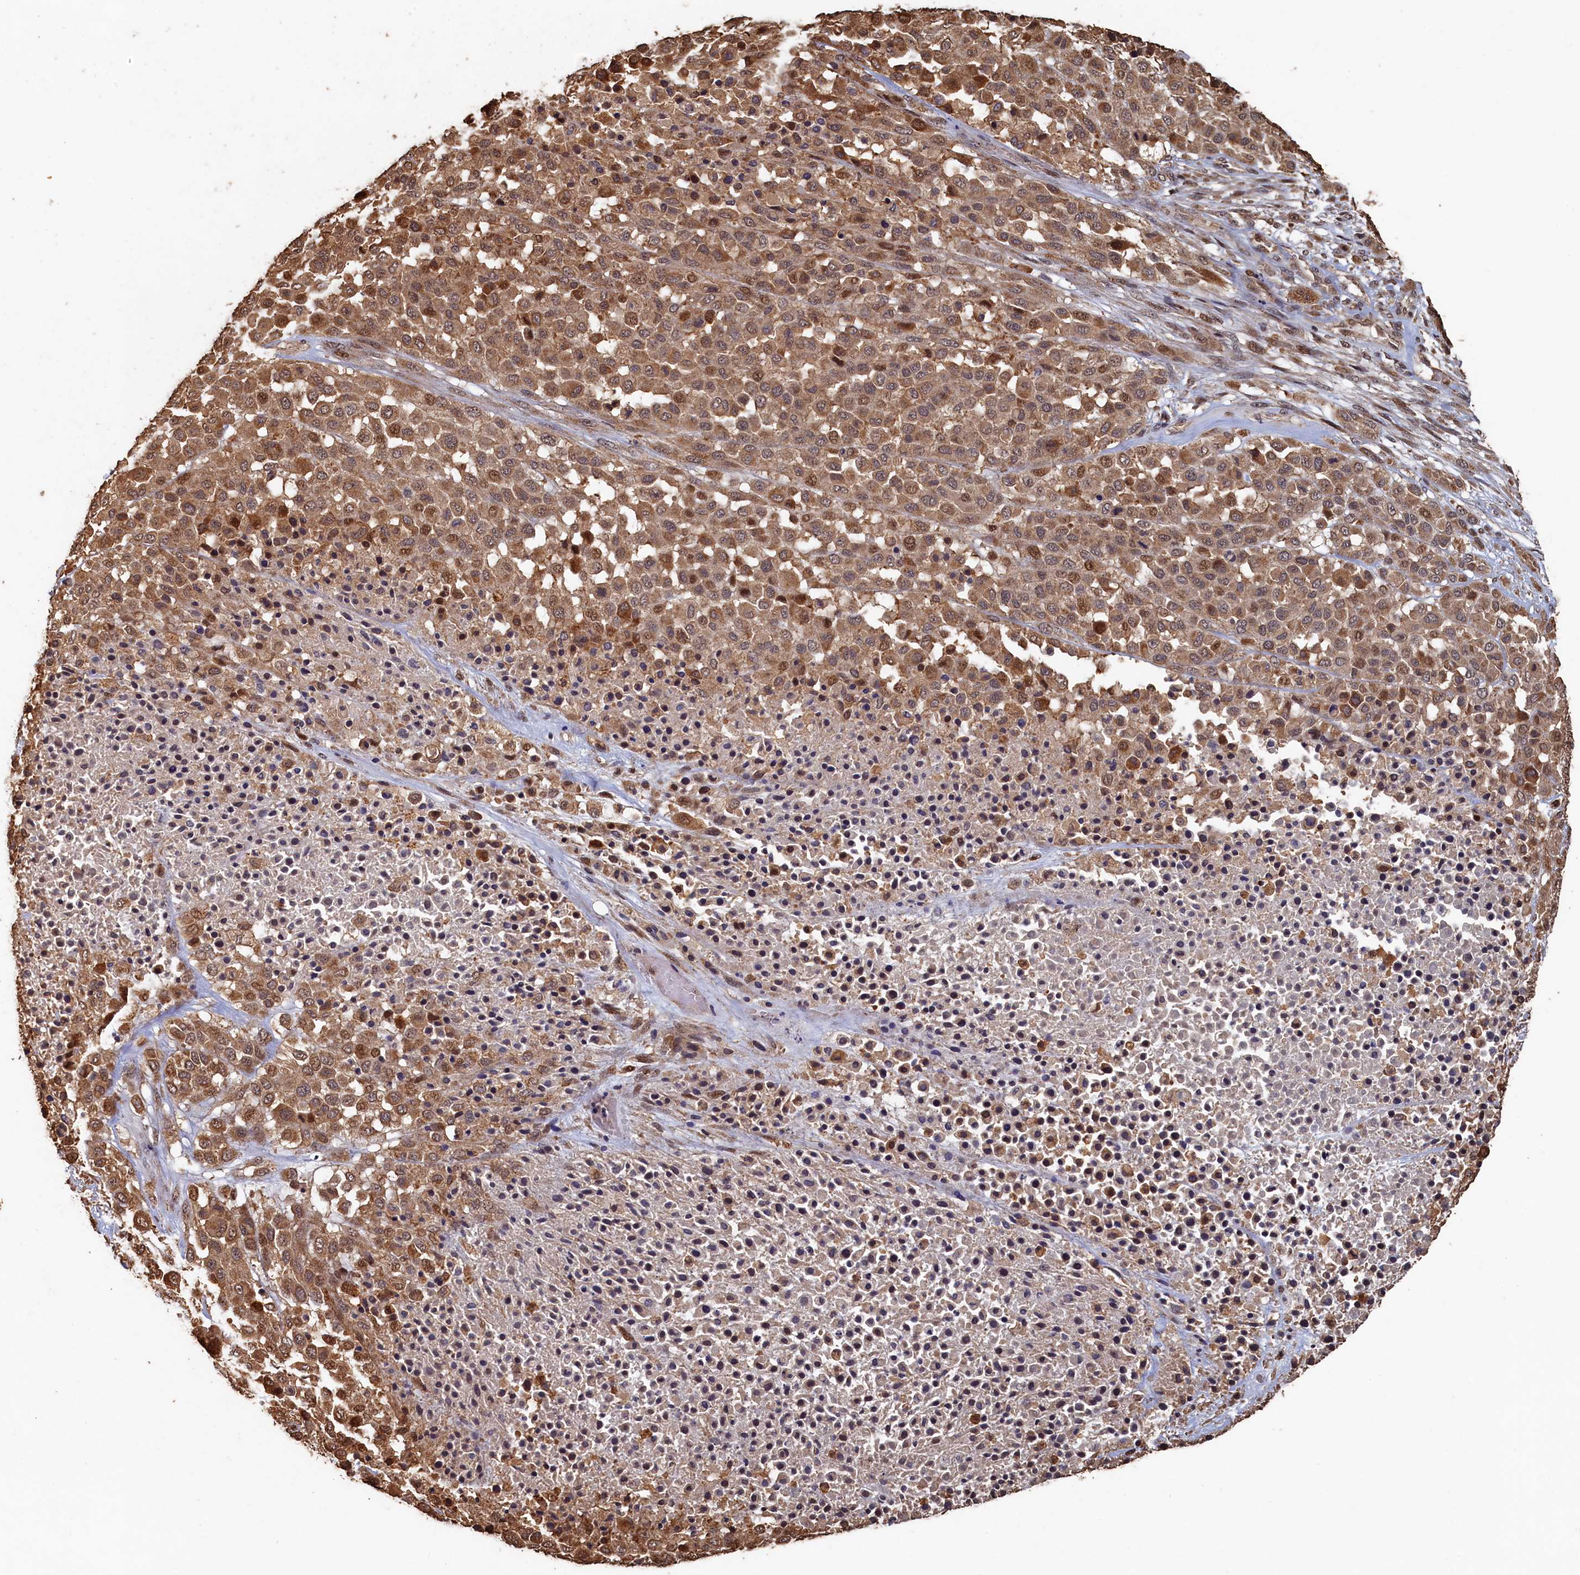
{"staining": {"intensity": "moderate", "quantity": ">75%", "location": "cytoplasmic/membranous,nuclear"}, "tissue": "melanoma", "cell_type": "Tumor cells", "image_type": "cancer", "snomed": [{"axis": "morphology", "description": "Malignant melanoma, Metastatic site"}, {"axis": "topography", "description": "Skin"}], "caption": "Human melanoma stained for a protein (brown) shows moderate cytoplasmic/membranous and nuclear positive expression in approximately >75% of tumor cells.", "gene": "PIGN", "patient": {"sex": "female", "age": 81}}